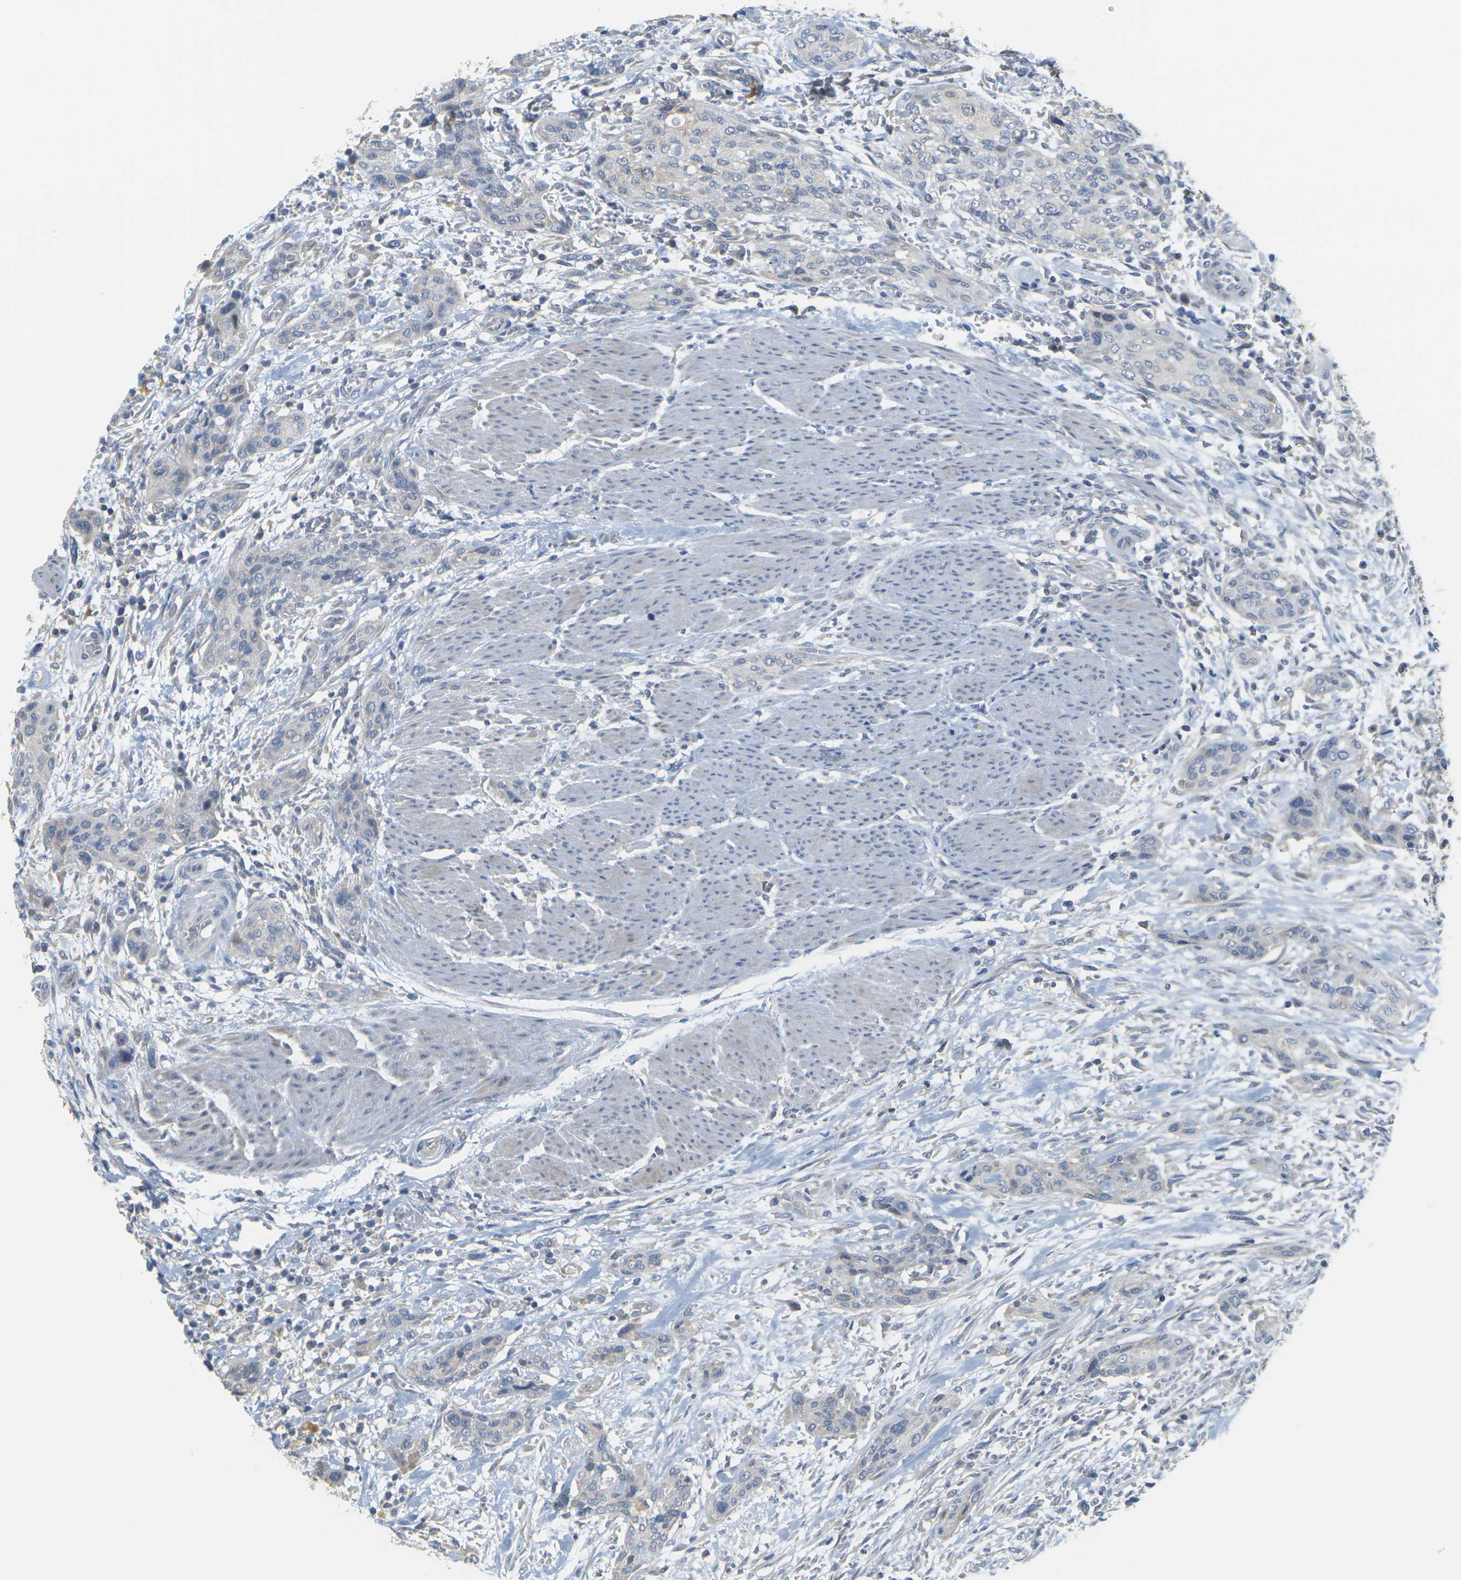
{"staining": {"intensity": "negative", "quantity": "none", "location": "none"}, "tissue": "urothelial cancer", "cell_type": "Tumor cells", "image_type": "cancer", "snomed": [{"axis": "morphology", "description": "Urothelial carcinoma, High grade"}, {"axis": "topography", "description": "Urinary bladder"}], "caption": "DAB (3,3'-diaminobenzidine) immunohistochemical staining of urothelial carcinoma (high-grade) reveals no significant expression in tumor cells. The staining was performed using DAB to visualize the protein expression in brown, while the nuclei were stained in blue with hematoxylin (Magnification: 20x).", "gene": "GDAP1", "patient": {"sex": "male", "age": 35}}